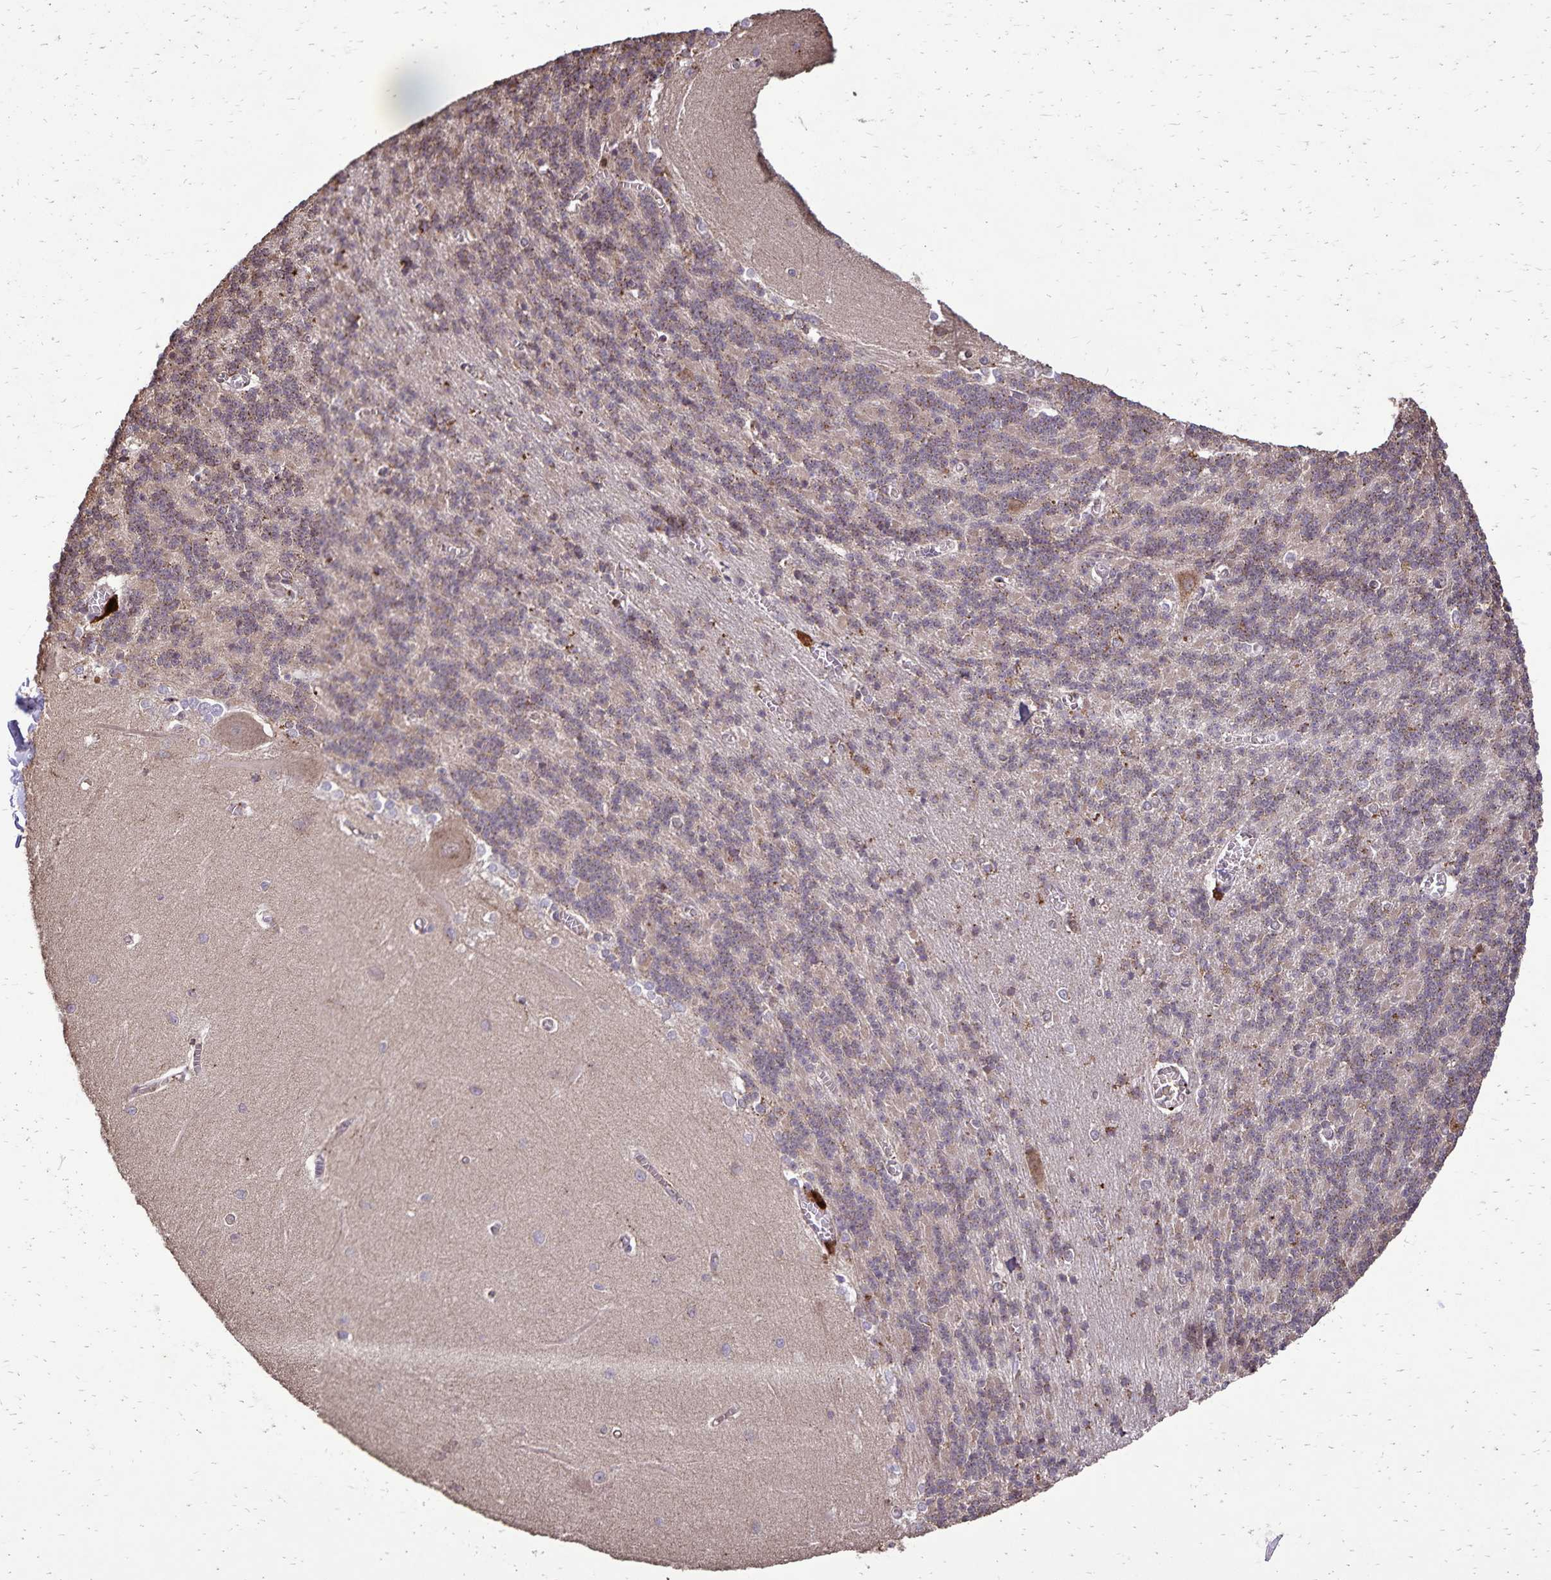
{"staining": {"intensity": "weak", "quantity": "<25%", "location": "cytoplasmic/membranous"}, "tissue": "cerebellum", "cell_type": "Cells in granular layer", "image_type": "normal", "snomed": [{"axis": "morphology", "description": "Normal tissue, NOS"}, {"axis": "topography", "description": "Cerebellum"}], "caption": "Immunohistochemical staining of normal human cerebellum exhibits no significant expression in cells in granular layer.", "gene": "CHMP1B", "patient": {"sex": "male", "age": 37}}